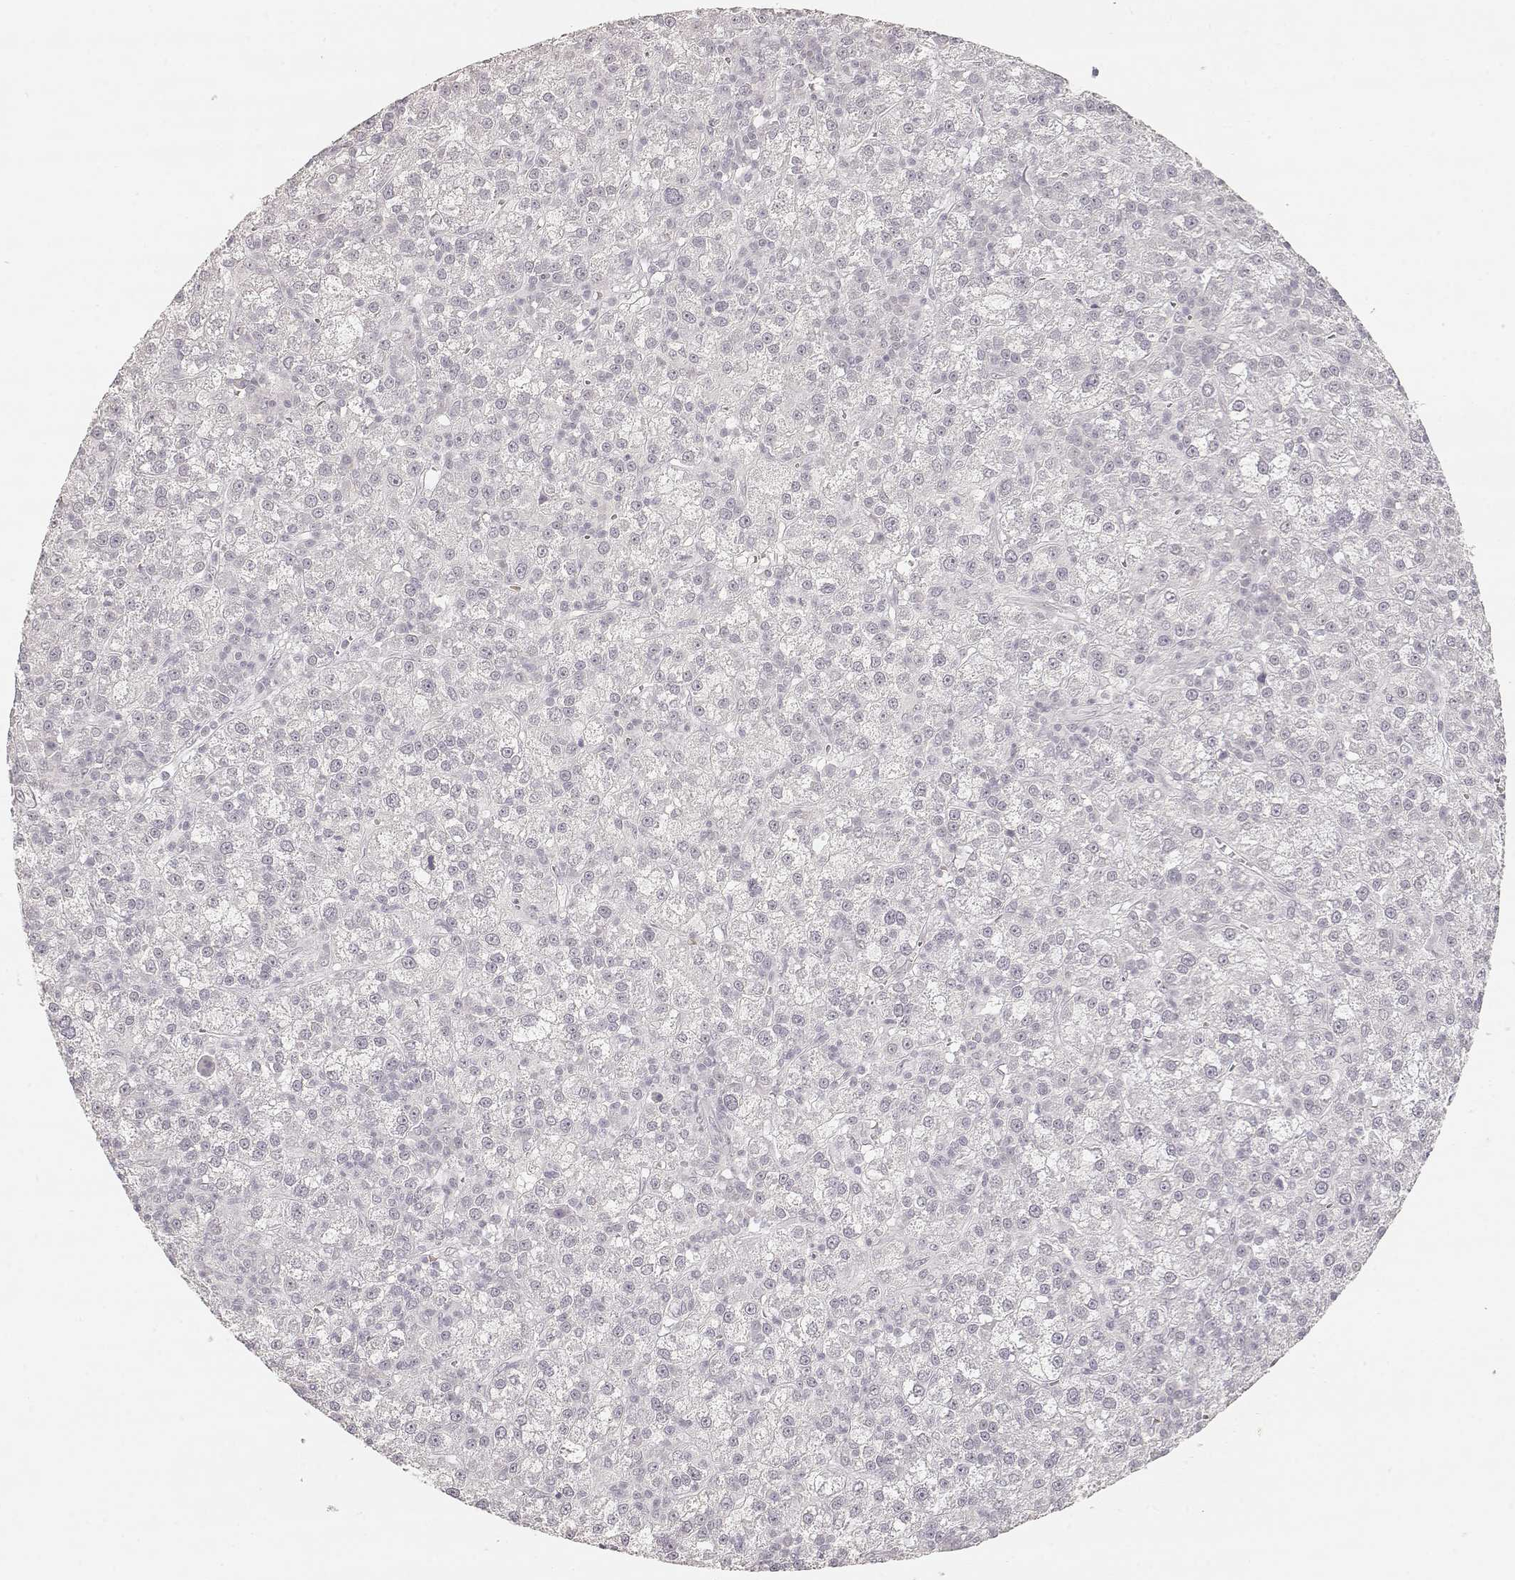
{"staining": {"intensity": "negative", "quantity": "none", "location": "none"}, "tissue": "liver cancer", "cell_type": "Tumor cells", "image_type": "cancer", "snomed": [{"axis": "morphology", "description": "Carcinoma, Hepatocellular, NOS"}, {"axis": "topography", "description": "Liver"}], "caption": "Protein analysis of hepatocellular carcinoma (liver) displays no significant staining in tumor cells. Brightfield microscopy of immunohistochemistry stained with DAB (brown) and hematoxylin (blue), captured at high magnification.", "gene": "LAMC2", "patient": {"sex": "female", "age": 60}}